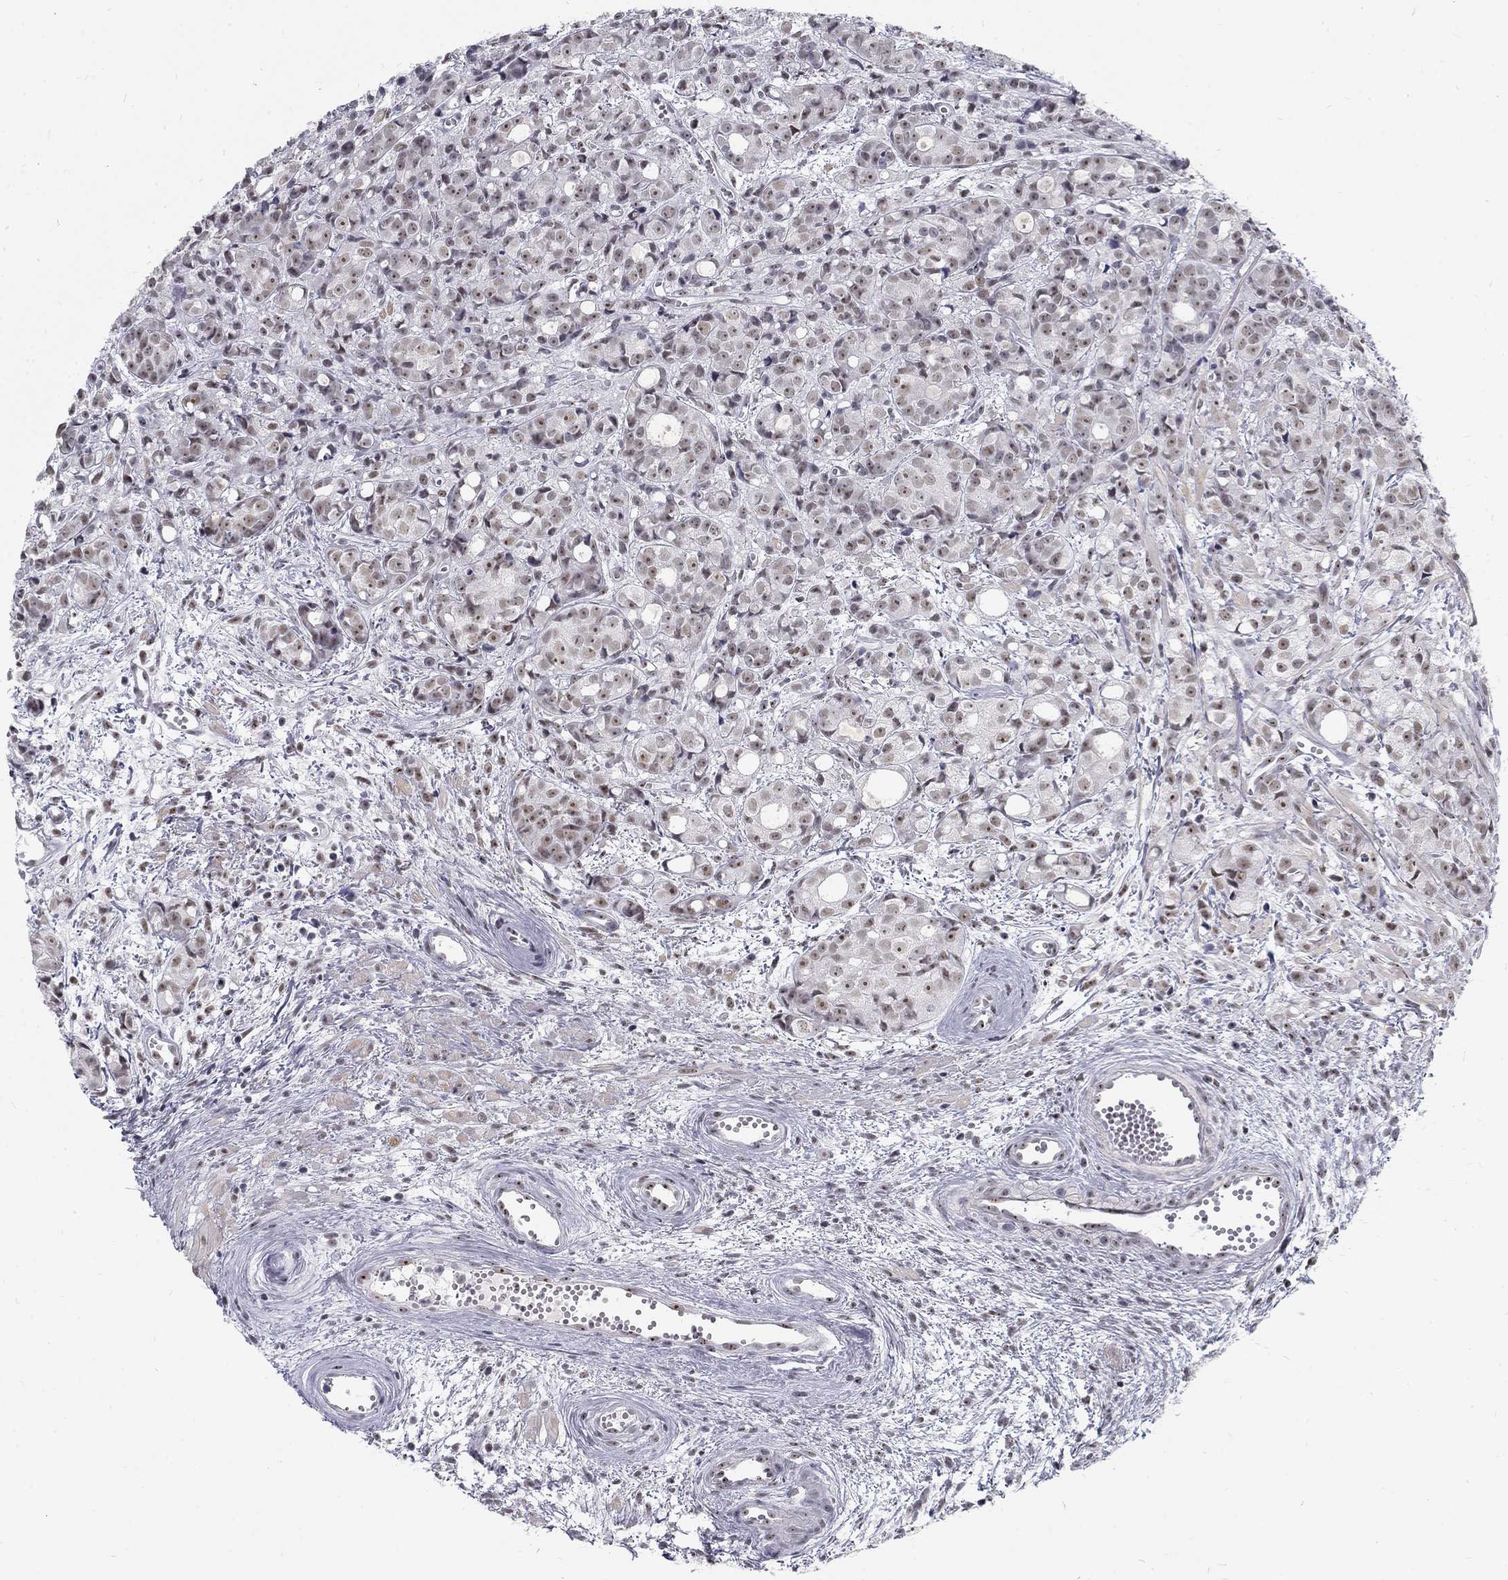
{"staining": {"intensity": "negative", "quantity": "none", "location": "none"}, "tissue": "prostate cancer", "cell_type": "Tumor cells", "image_type": "cancer", "snomed": [{"axis": "morphology", "description": "Adenocarcinoma, Medium grade"}, {"axis": "topography", "description": "Prostate"}], "caption": "DAB (3,3'-diaminobenzidine) immunohistochemical staining of human adenocarcinoma (medium-grade) (prostate) reveals no significant expression in tumor cells.", "gene": "SNORC", "patient": {"sex": "male", "age": 74}}